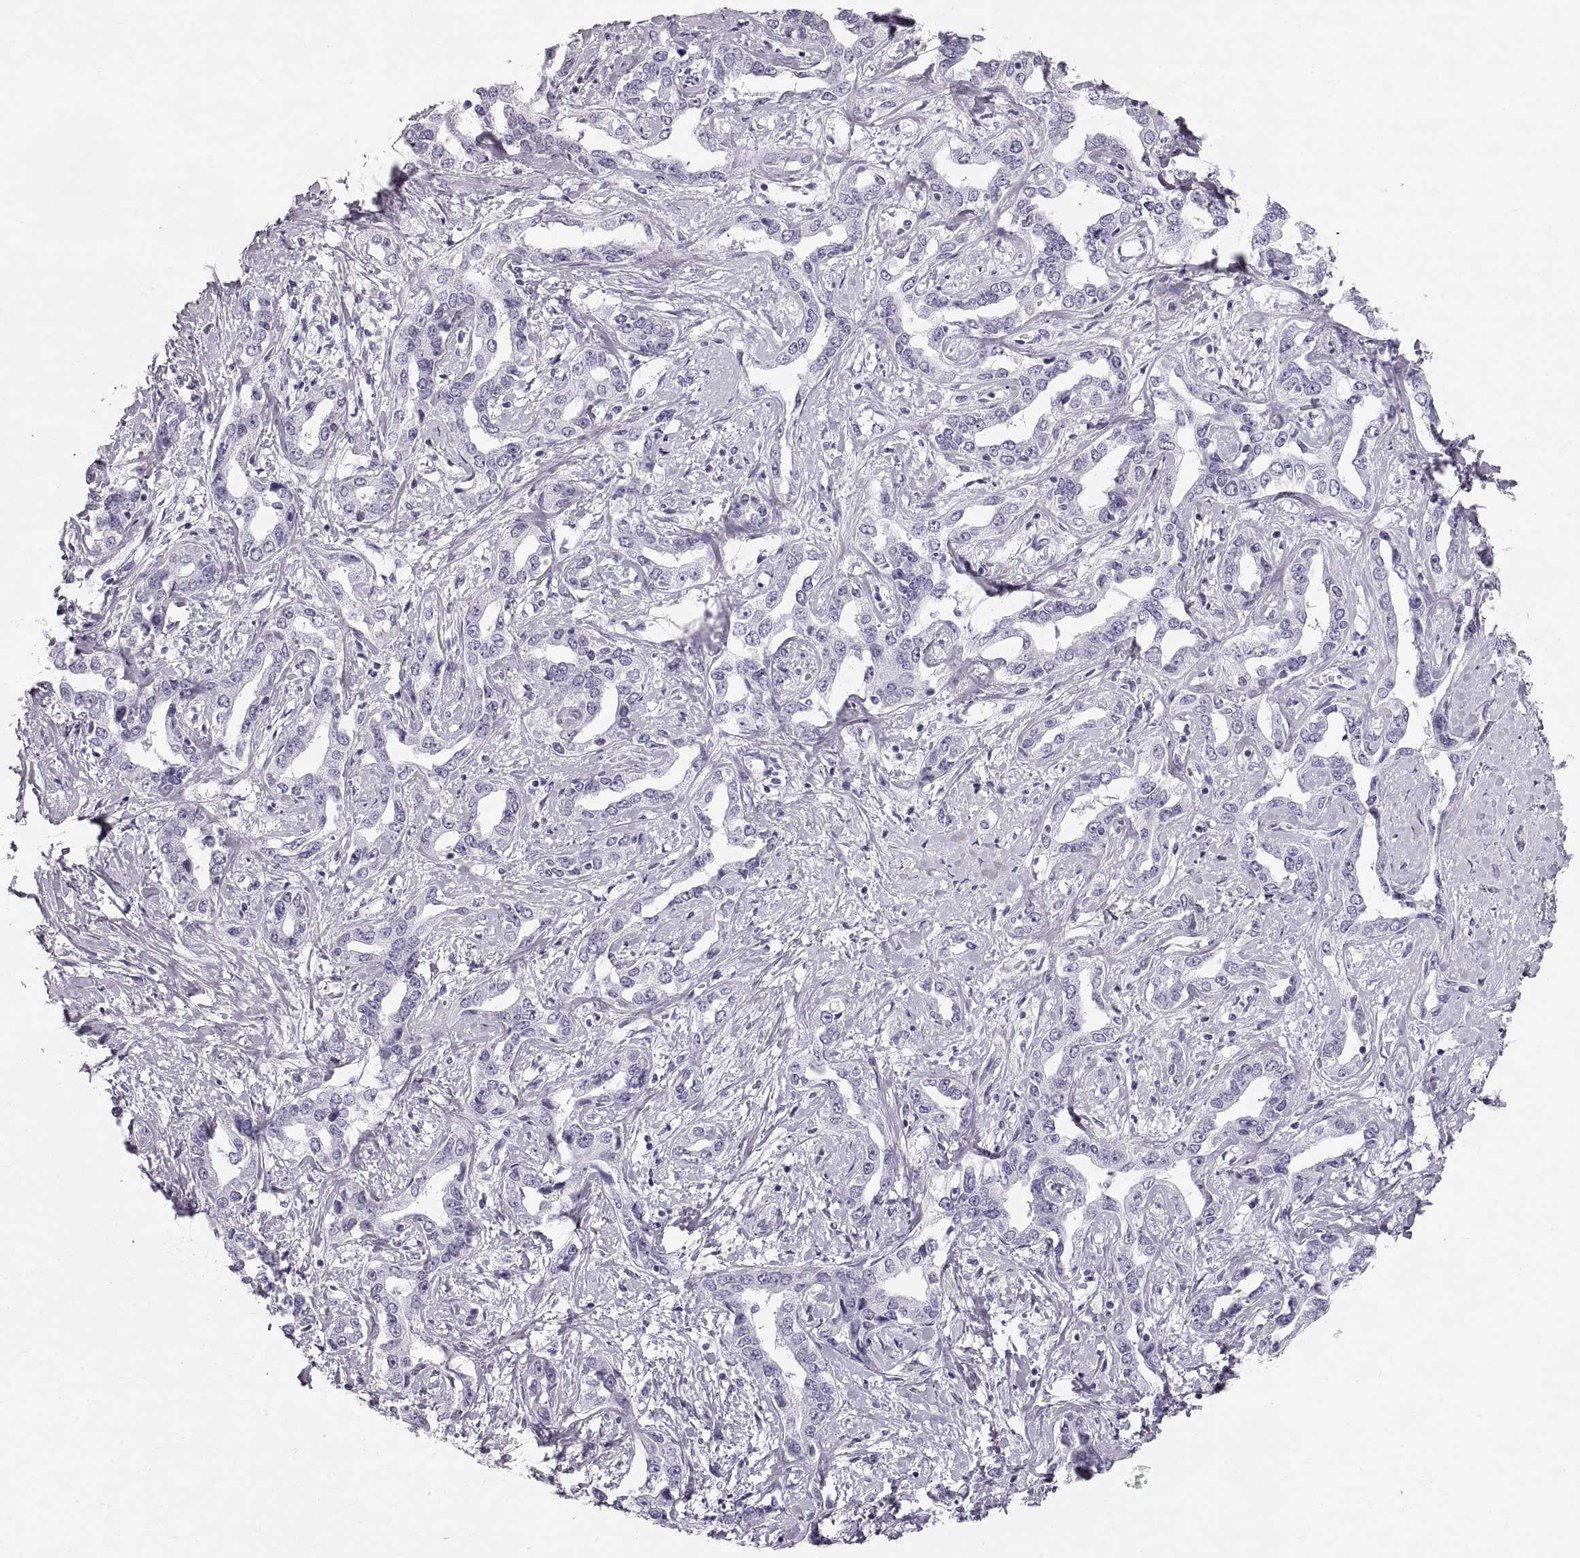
{"staining": {"intensity": "negative", "quantity": "none", "location": "none"}, "tissue": "liver cancer", "cell_type": "Tumor cells", "image_type": "cancer", "snomed": [{"axis": "morphology", "description": "Cholangiocarcinoma"}, {"axis": "topography", "description": "Liver"}], "caption": "An immunohistochemistry photomicrograph of liver cholangiocarcinoma is shown. There is no staining in tumor cells of liver cholangiocarcinoma. (DAB (3,3'-diaminobenzidine) immunohistochemistry (IHC) with hematoxylin counter stain).", "gene": "CRYAA", "patient": {"sex": "male", "age": 59}}